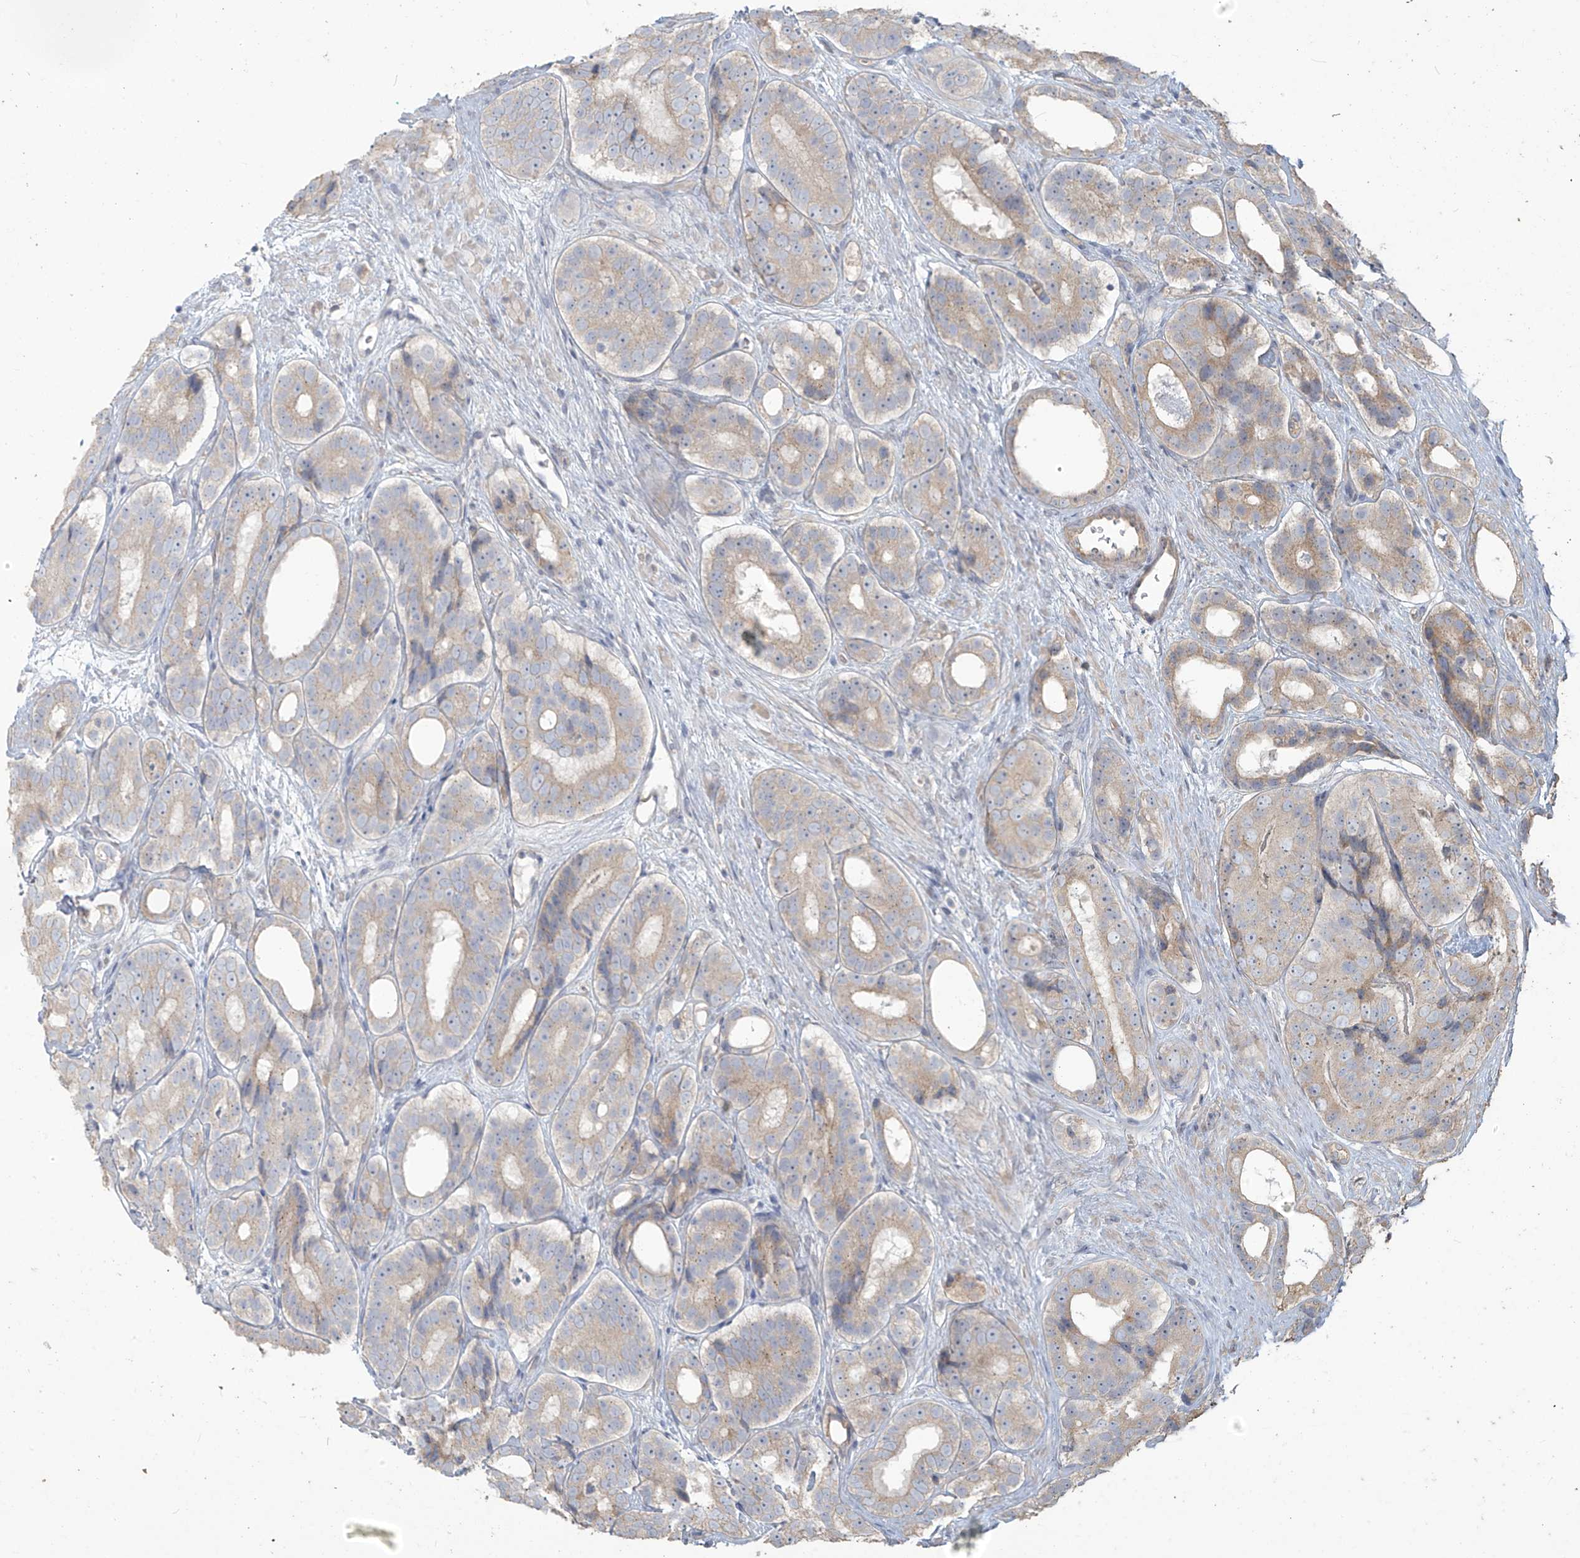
{"staining": {"intensity": "weak", "quantity": "<25%", "location": "cytoplasmic/membranous"}, "tissue": "prostate cancer", "cell_type": "Tumor cells", "image_type": "cancer", "snomed": [{"axis": "morphology", "description": "Adenocarcinoma, High grade"}, {"axis": "topography", "description": "Prostate"}], "caption": "Immunohistochemistry (IHC) of adenocarcinoma (high-grade) (prostate) shows no expression in tumor cells.", "gene": "MAGIX", "patient": {"sex": "male", "age": 56}}